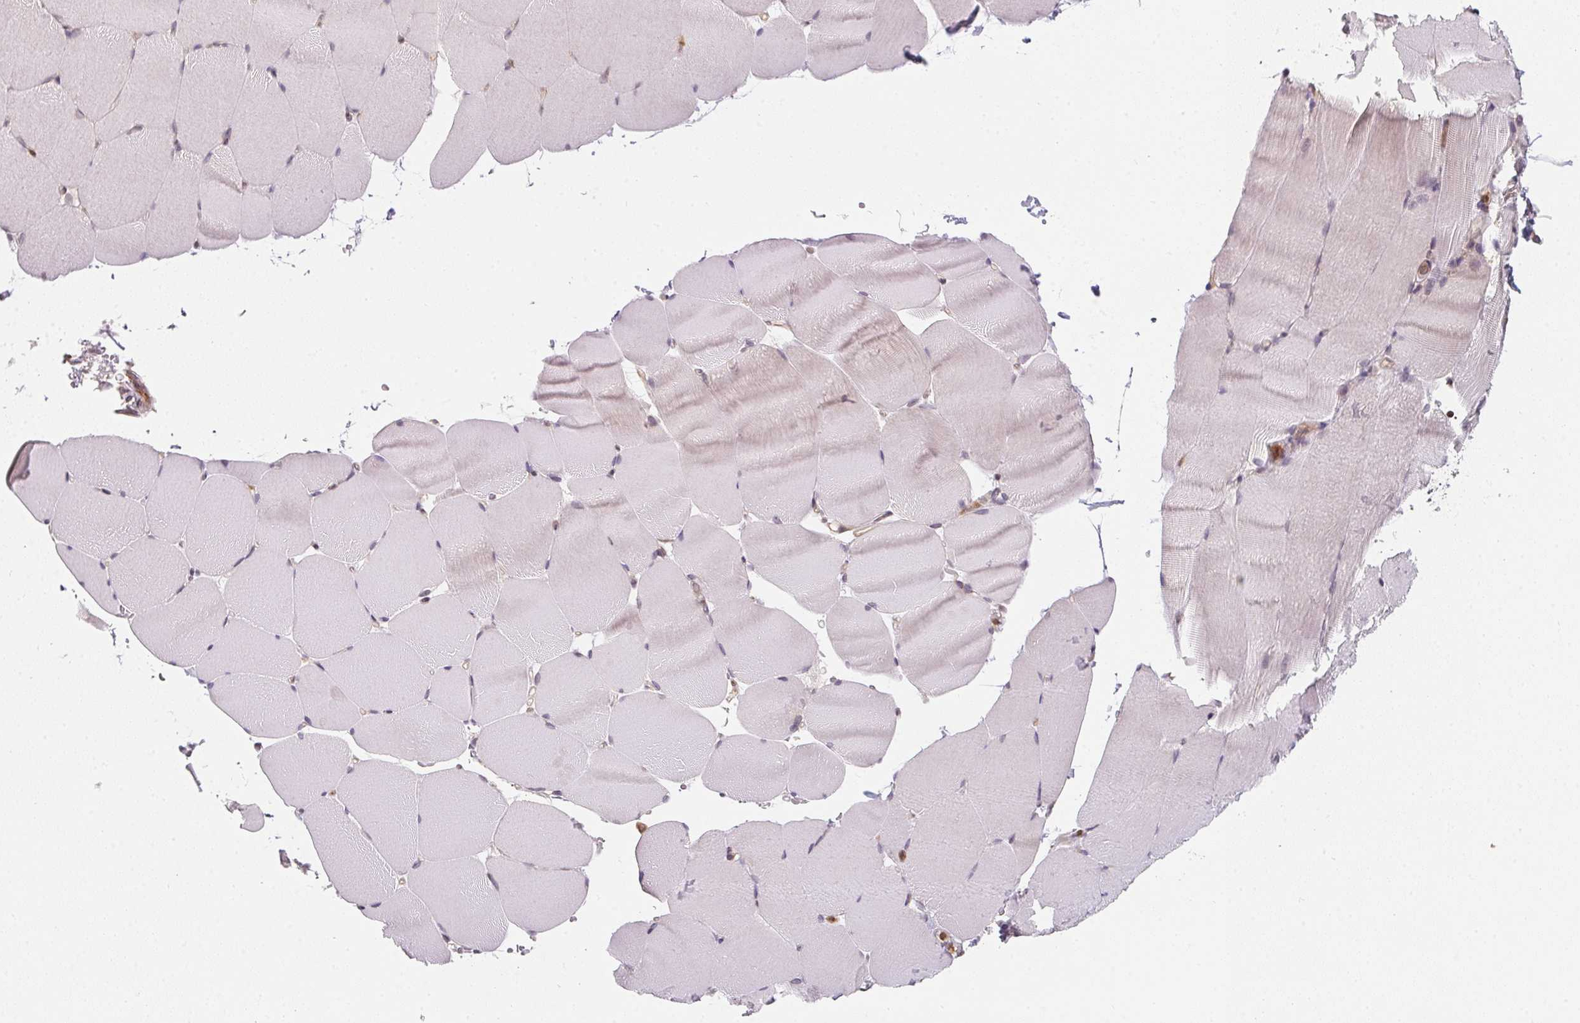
{"staining": {"intensity": "negative", "quantity": "none", "location": "none"}, "tissue": "skeletal muscle", "cell_type": "Myocytes", "image_type": "normal", "snomed": [{"axis": "morphology", "description": "Normal tissue, NOS"}, {"axis": "topography", "description": "Skeletal muscle"}], "caption": "DAB immunohistochemical staining of normal skeletal muscle demonstrates no significant expression in myocytes. (DAB immunohistochemistry (IHC) with hematoxylin counter stain).", "gene": "ANKRD13A", "patient": {"sex": "female", "age": 37}}